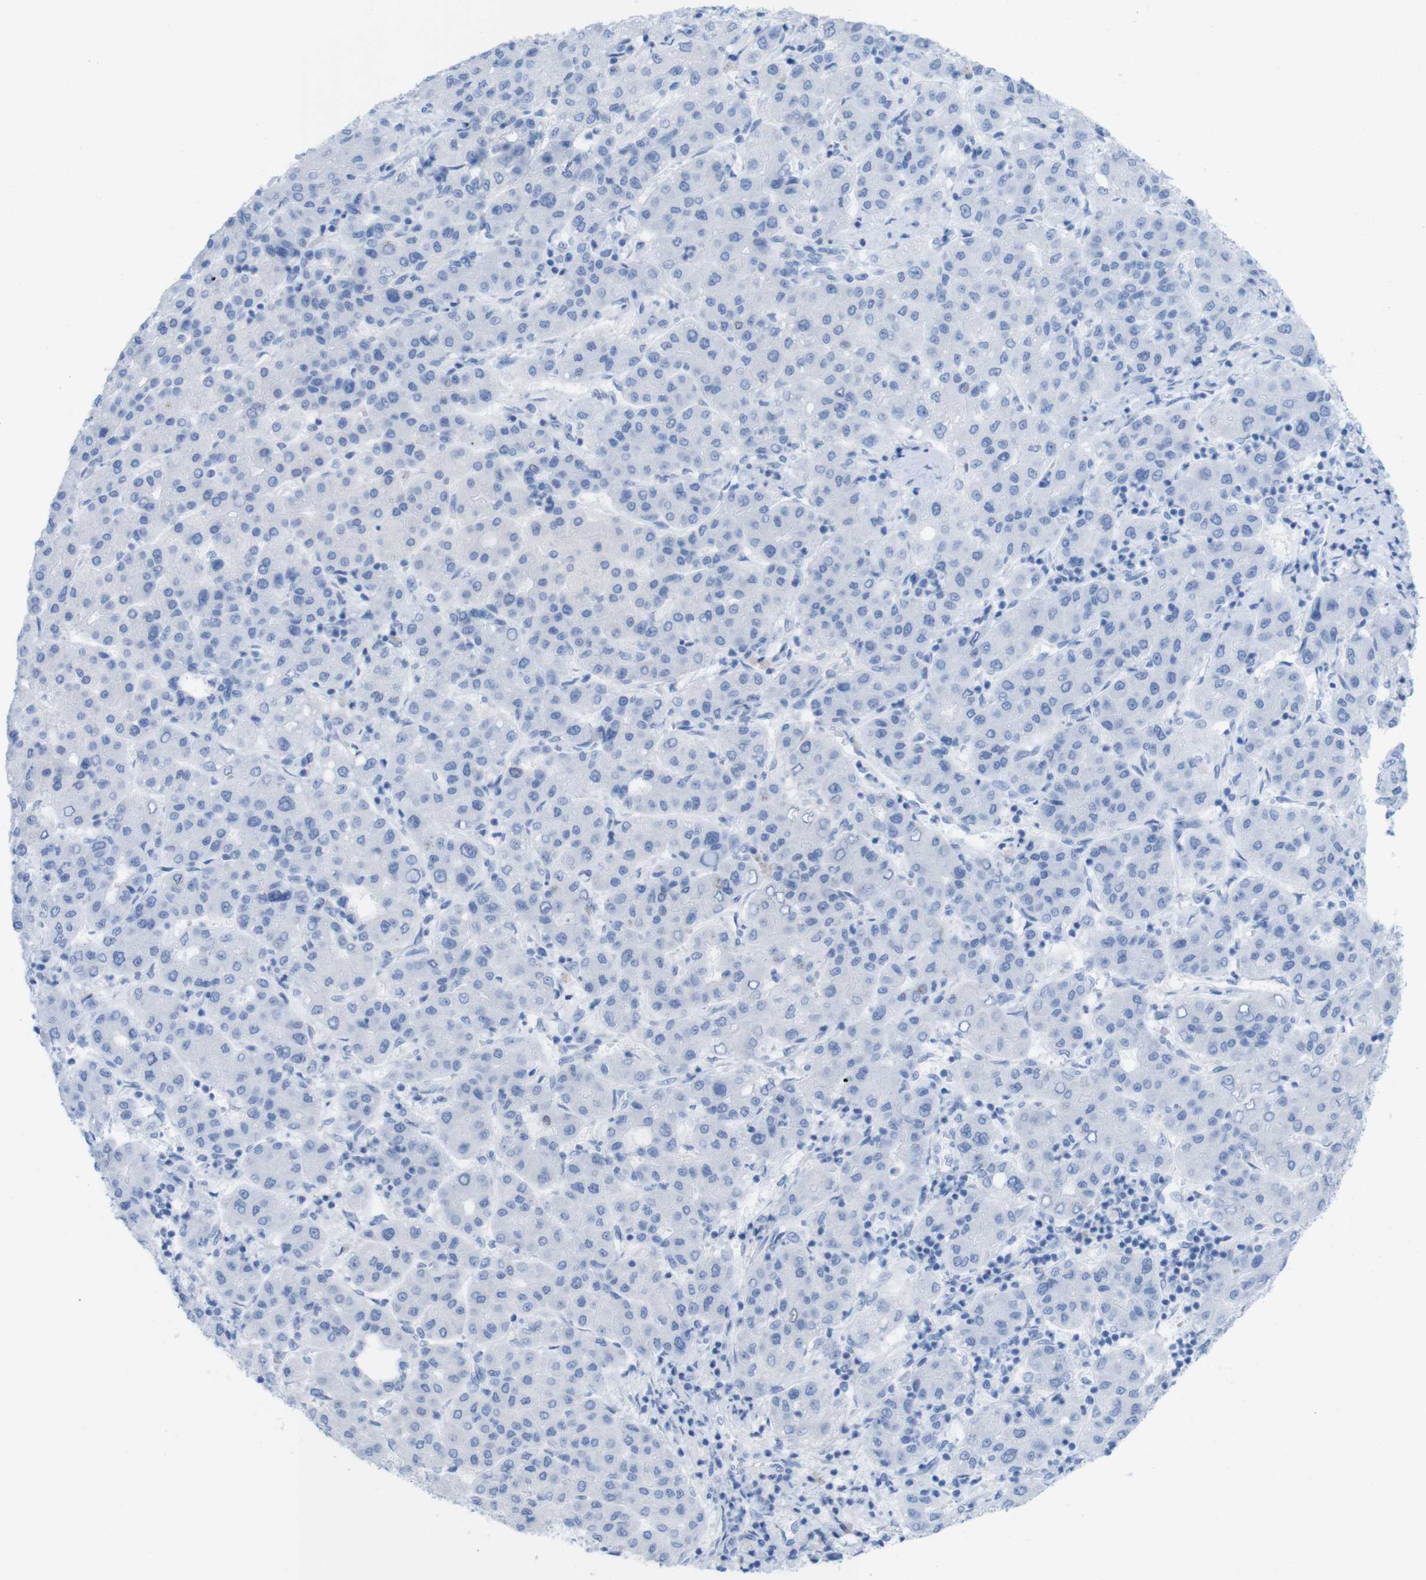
{"staining": {"intensity": "negative", "quantity": "none", "location": "none"}, "tissue": "liver cancer", "cell_type": "Tumor cells", "image_type": "cancer", "snomed": [{"axis": "morphology", "description": "Carcinoma, Hepatocellular, NOS"}, {"axis": "topography", "description": "Liver"}], "caption": "The immunohistochemistry image has no significant expression in tumor cells of hepatocellular carcinoma (liver) tissue. (DAB immunohistochemistry (IHC) with hematoxylin counter stain).", "gene": "MYH7", "patient": {"sex": "male", "age": 65}}